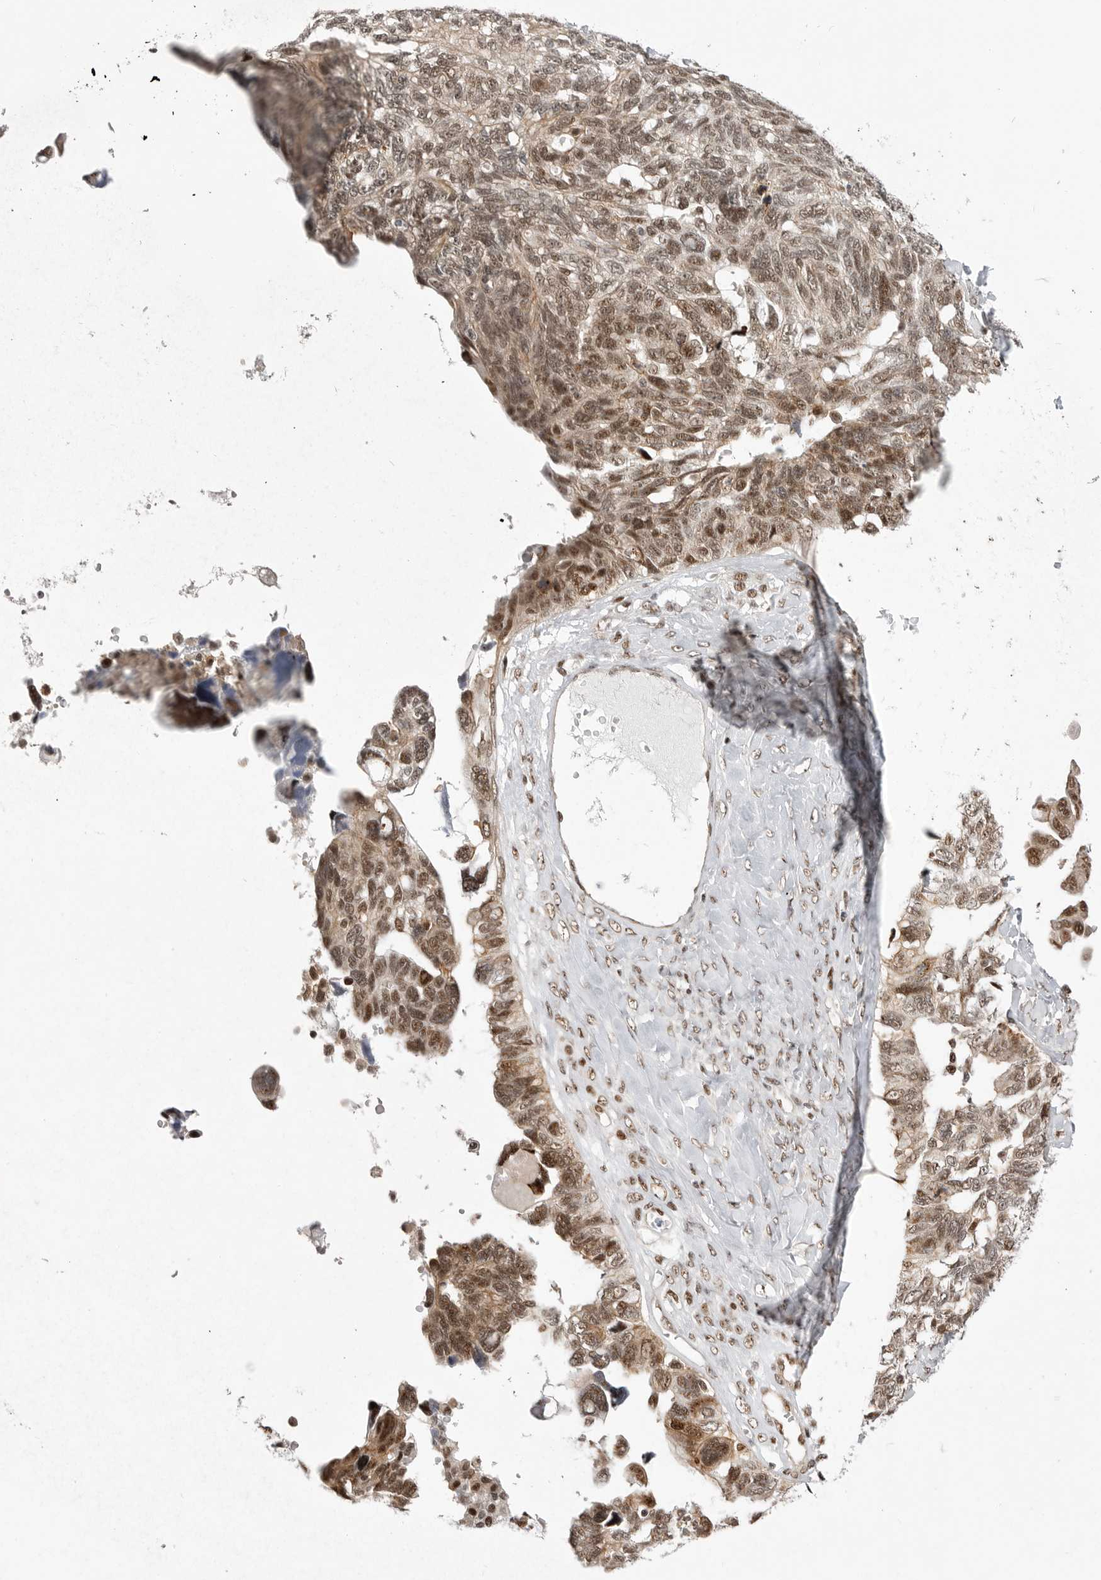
{"staining": {"intensity": "moderate", "quantity": "25%-75%", "location": "nuclear"}, "tissue": "ovarian cancer", "cell_type": "Tumor cells", "image_type": "cancer", "snomed": [{"axis": "morphology", "description": "Cystadenocarcinoma, serous, NOS"}, {"axis": "topography", "description": "Ovary"}], "caption": "Ovarian serous cystadenocarcinoma stained with a brown dye demonstrates moderate nuclear positive staining in about 25%-75% of tumor cells.", "gene": "GPATCH2", "patient": {"sex": "female", "age": 79}}